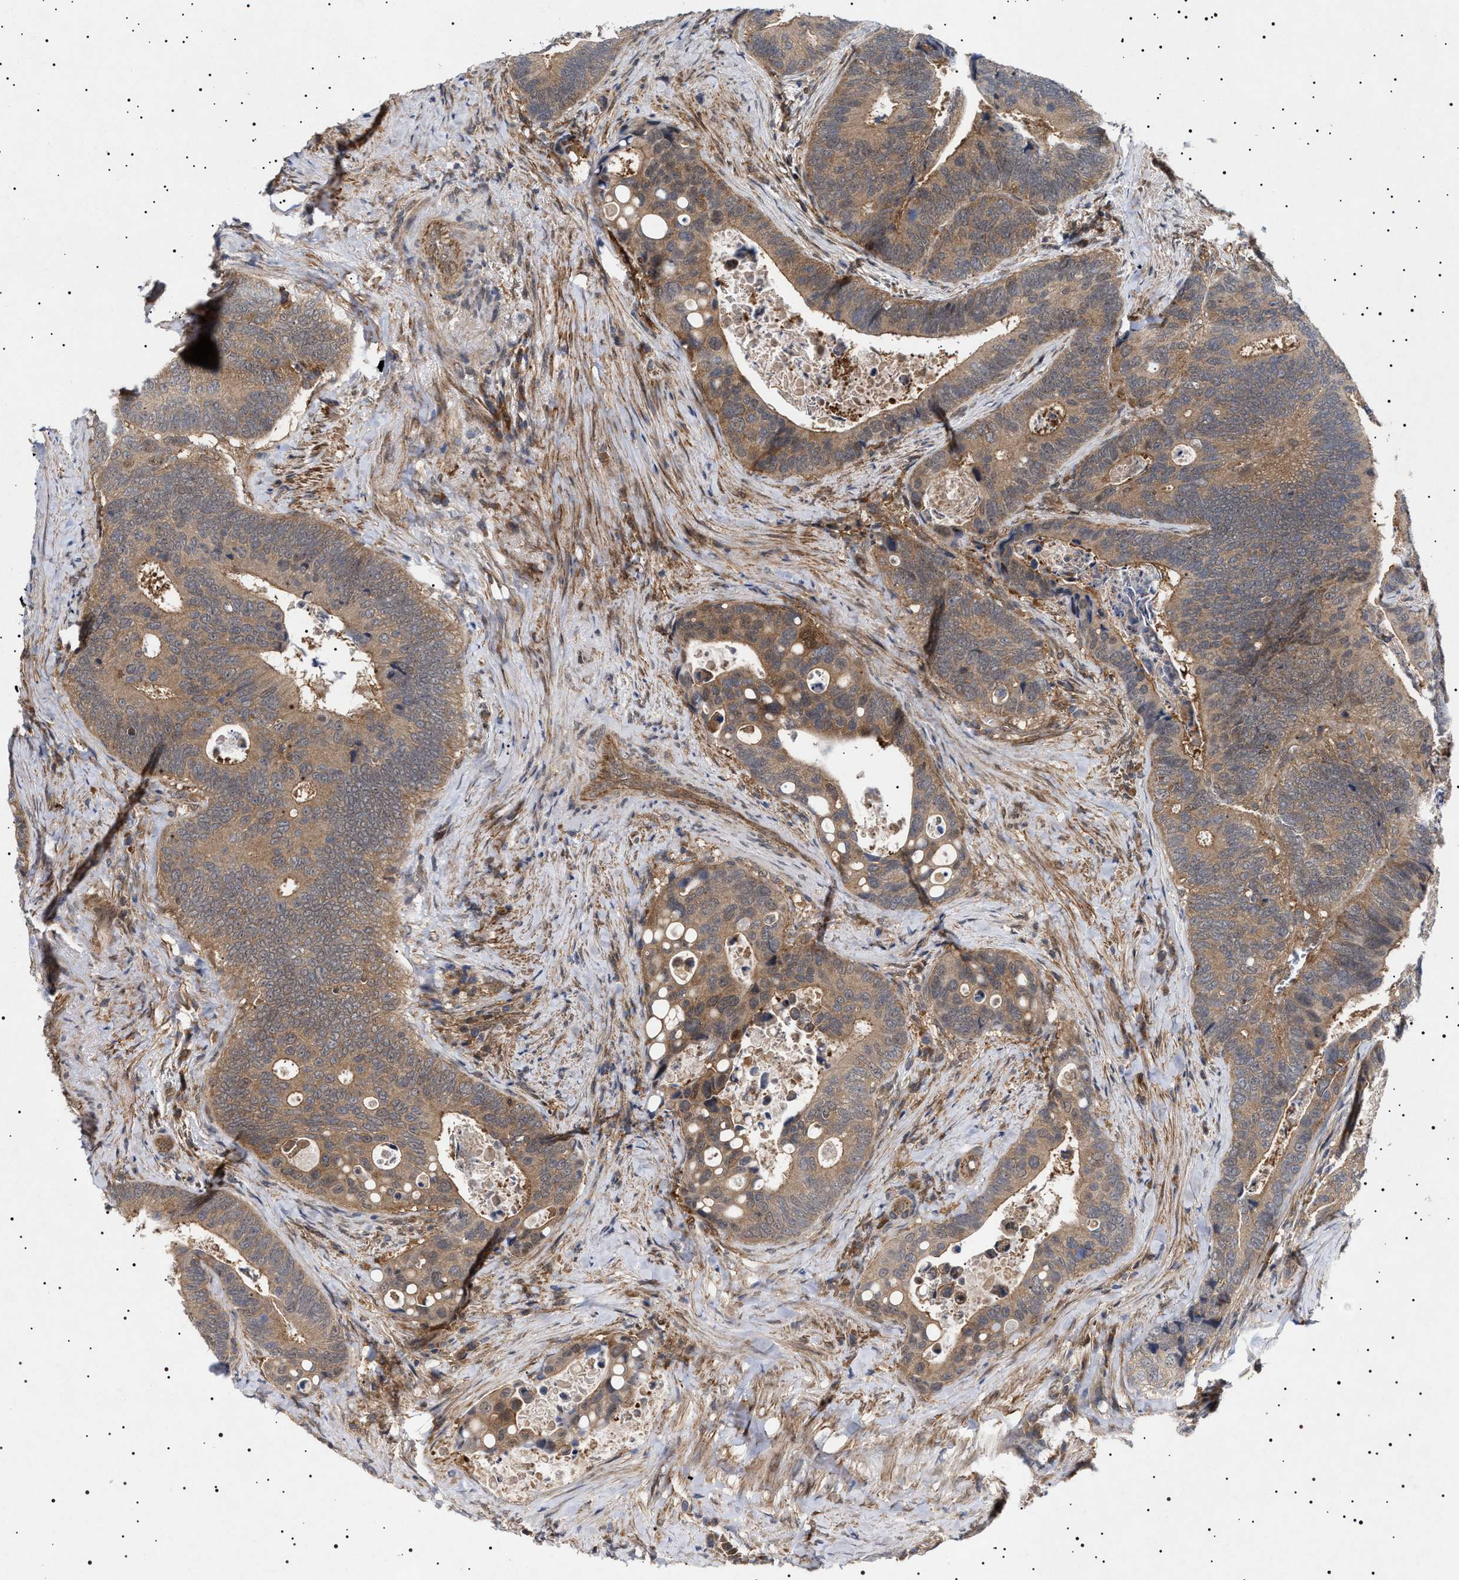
{"staining": {"intensity": "moderate", "quantity": ">75%", "location": "cytoplasmic/membranous"}, "tissue": "colorectal cancer", "cell_type": "Tumor cells", "image_type": "cancer", "snomed": [{"axis": "morphology", "description": "Inflammation, NOS"}, {"axis": "morphology", "description": "Adenocarcinoma, NOS"}, {"axis": "topography", "description": "Colon"}], "caption": "An image of colorectal cancer stained for a protein displays moderate cytoplasmic/membranous brown staining in tumor cells.", "gene": "NPLOC4", "patient": {"sex": "male", "age": 72}}